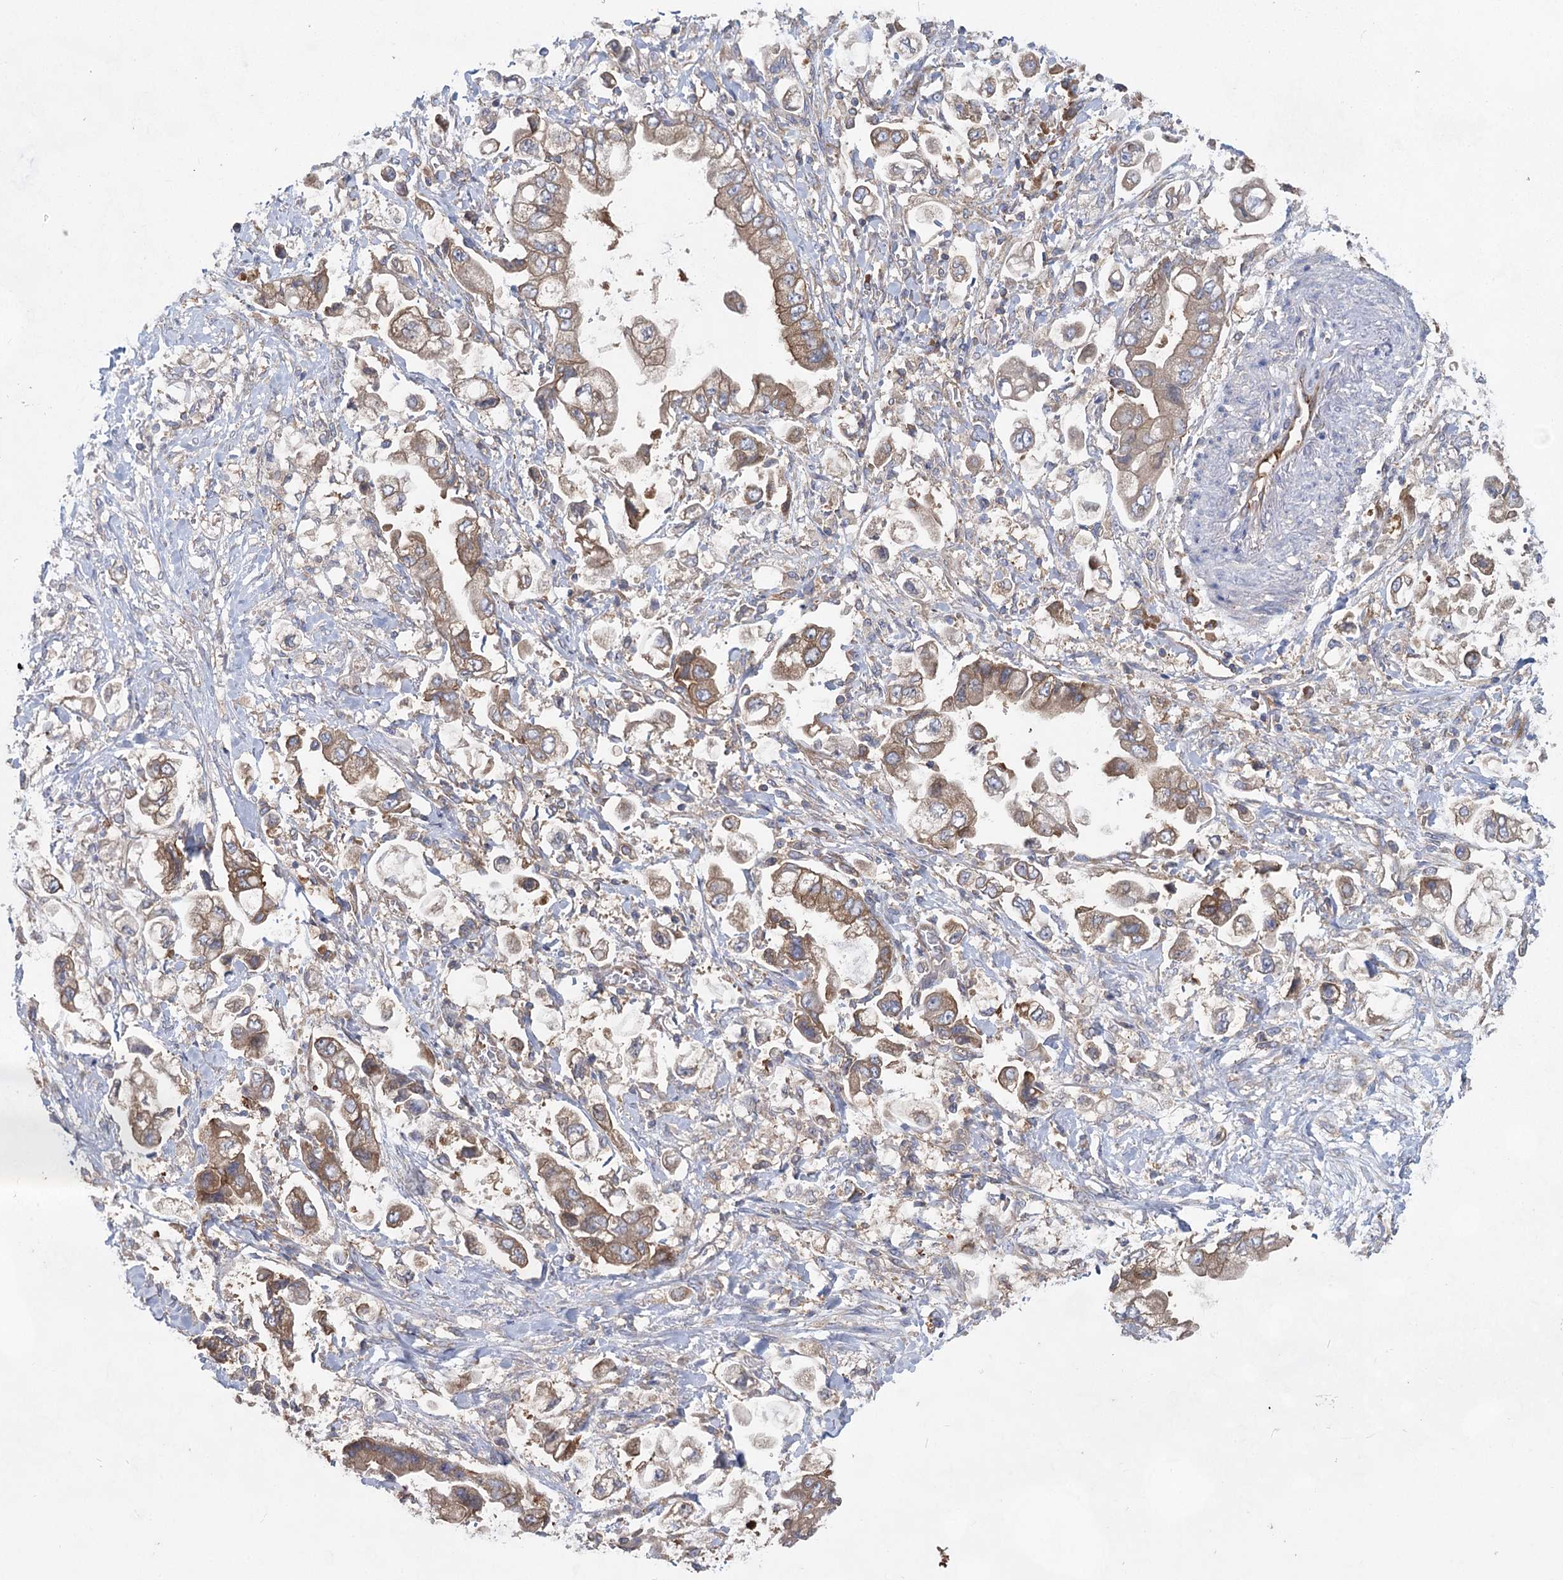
{"staining": {"intensity": "moderate", "quantity": ">75%", "location": "cytoplasmic/membranous"}, "tissue": "stomach cancer", "cell_type": "Tumor cells", "image_type": "cancer", "snomed": [{"axis": "morphology", "description": "Adenocarcinoma, NOS"}, {"axis": "topography", "description": "Stomach"}], "caption": "An IHC histopathology image of neoplastic tissue is shown. Protein staining in brown shows moderate cytoplasmic/membranous positivity in stomach cancer within tumor cells.", "gene": "EIF3A", "patient": {"sex": "male", "age": 62}}